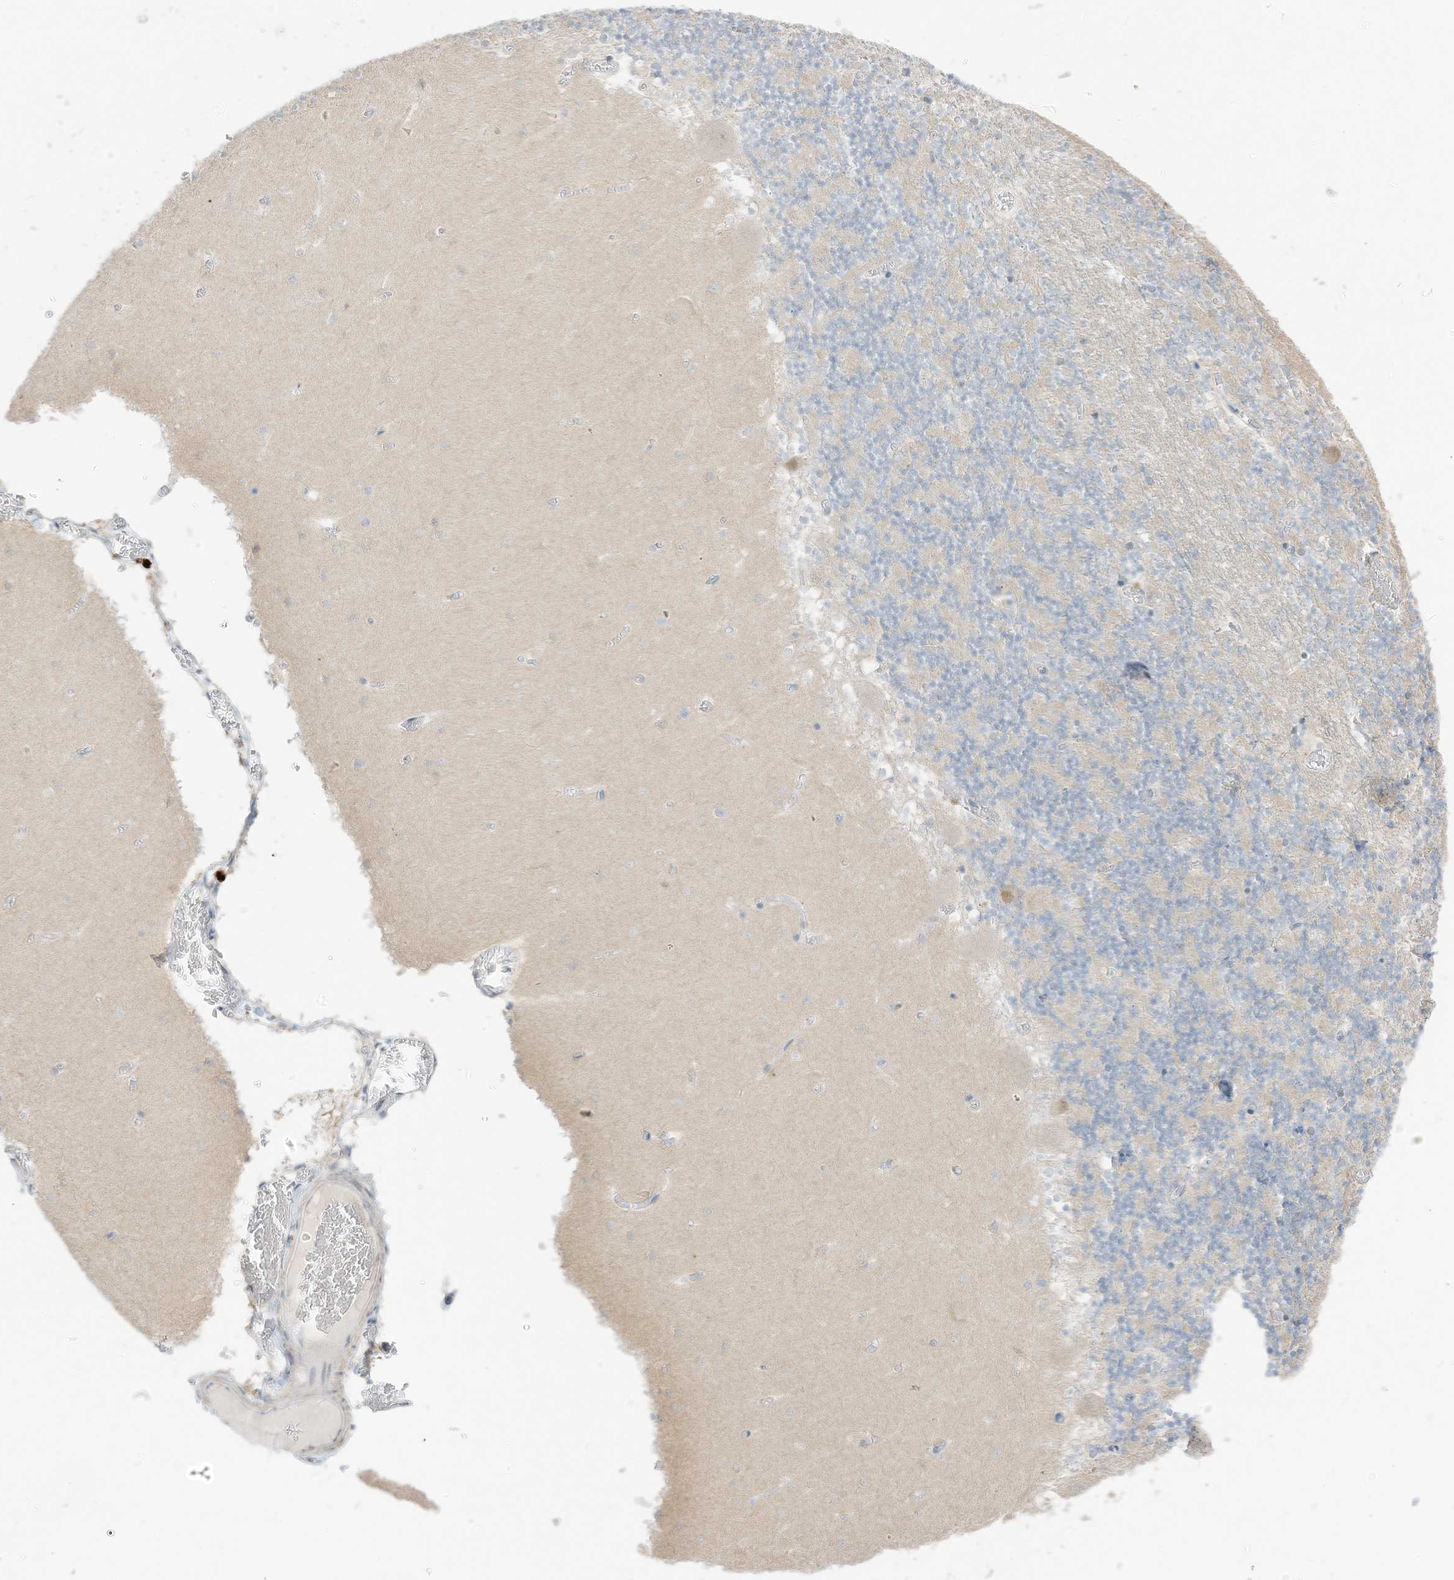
{"staining": {"intensity": "negative", "quantity": "none", "location": "none"}, "tissue": "cerebellum", "cell_type": "Cells in granular layer", "image_type": "normal", "snomed": [{"axis": "morphology", "description": "Normal tissue, NOS"}, {"axis": "topography", "description": "Cerebellum"}], "caption": "An IHC histopathology image of normal cerebellum is shown. There is no staining in cells in granular layer of cerebellum. (Stains: DAB (3,3'-diaminobenzidine) IHC with hematoxylin counter stain, Microscopy: brightfield microscopy at high magnification).", "gene": "ASPRV1", "patient": {"sex": "female", "age": 28}}